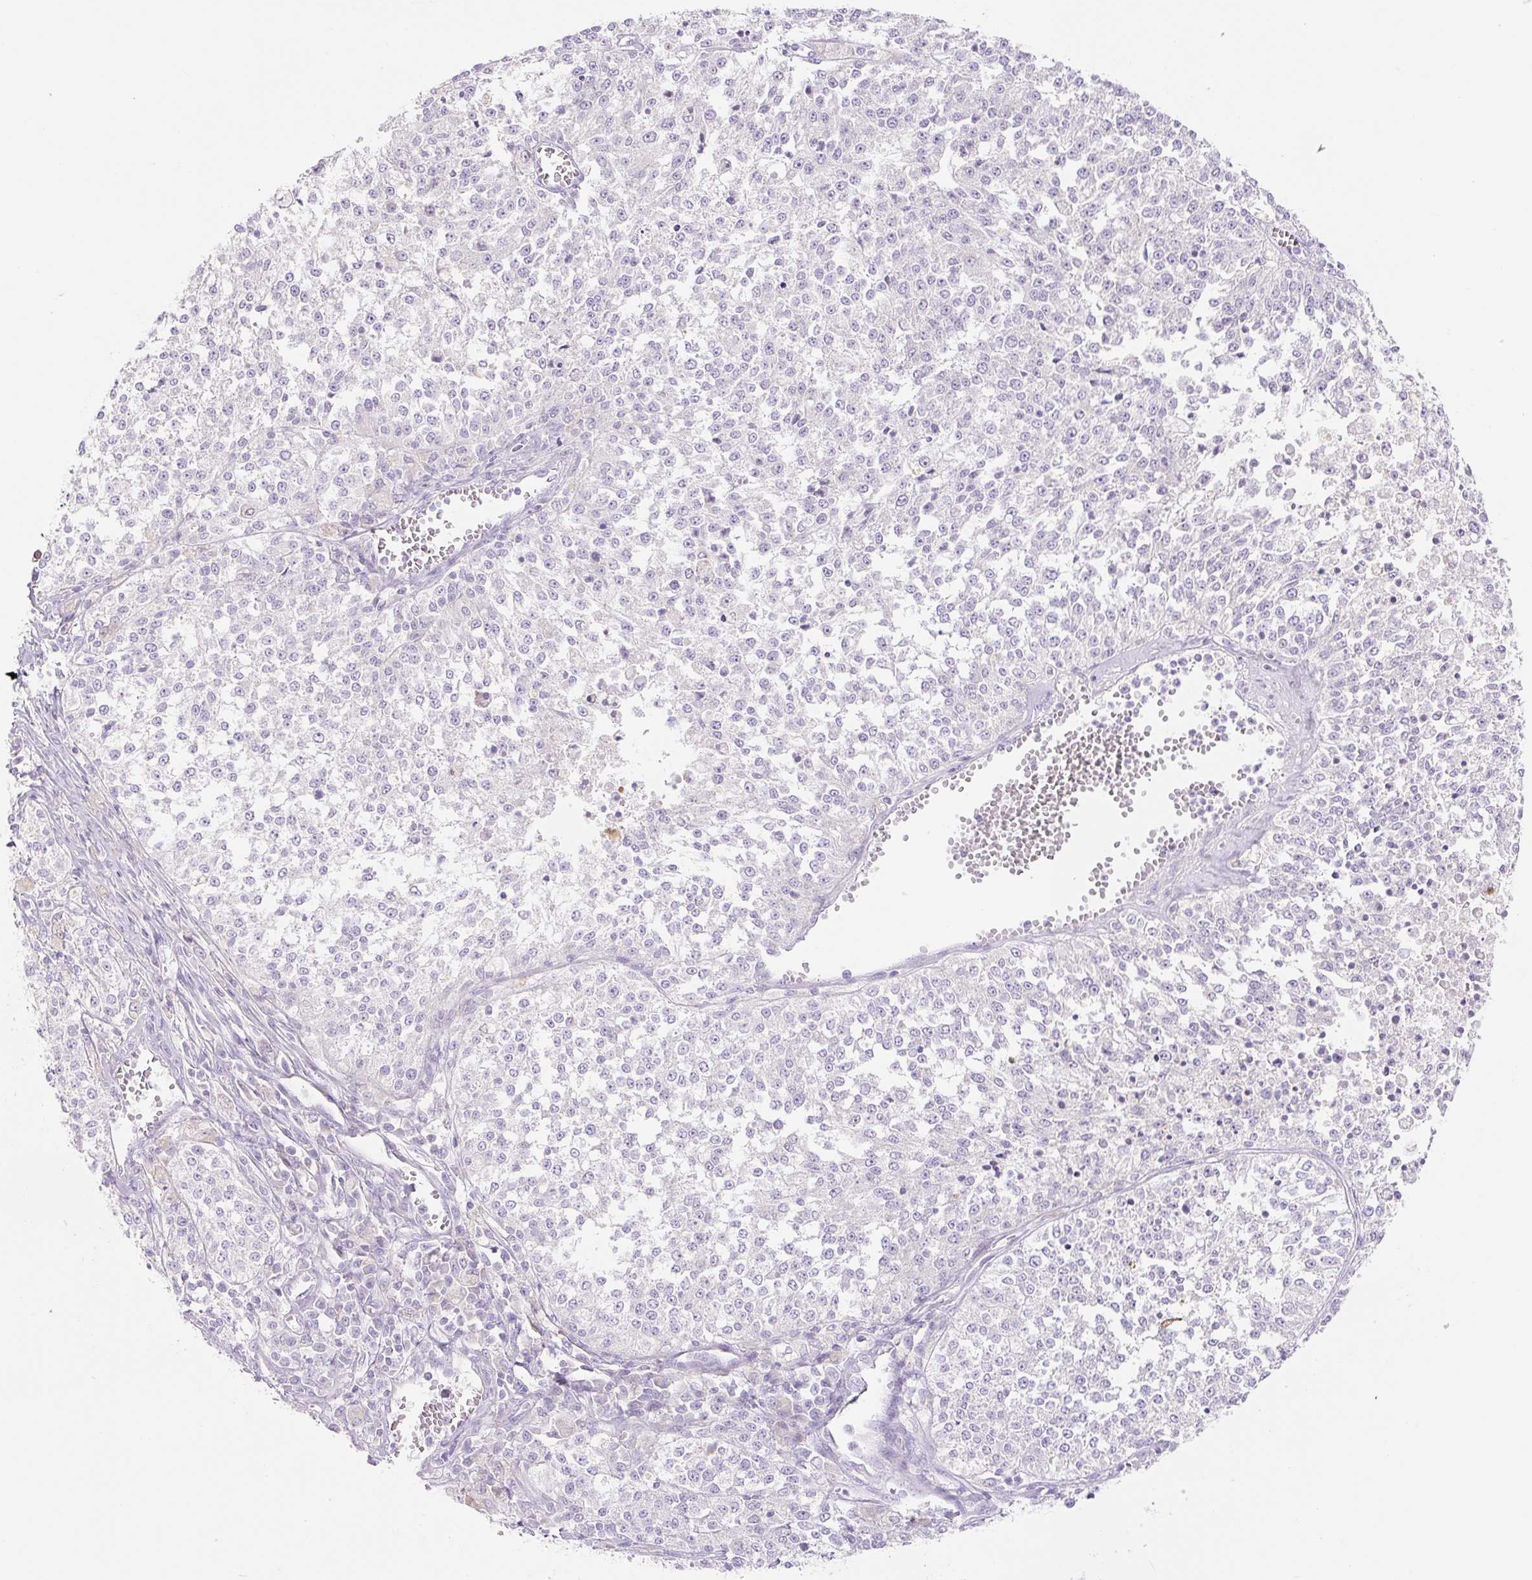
{"staining": {"intensity": "negative", "quantity": "none", "location": "none"}, "tissue": "melanoma", "cell_type": "Tumor cells", "image_type": "cancer", "snomed": [{"axis": "morphology", "description": "Malignant melanoma, NOS"}, {"axis": "topography", "description": "Skin"}], "caption": "An immunohistochemistry micrograph of malignant melanoma is shown. There is no staining in tumor cells of malignant melanoma.", "gene": "FOCAD", "patient": {"sex": "female", "age": 64}}